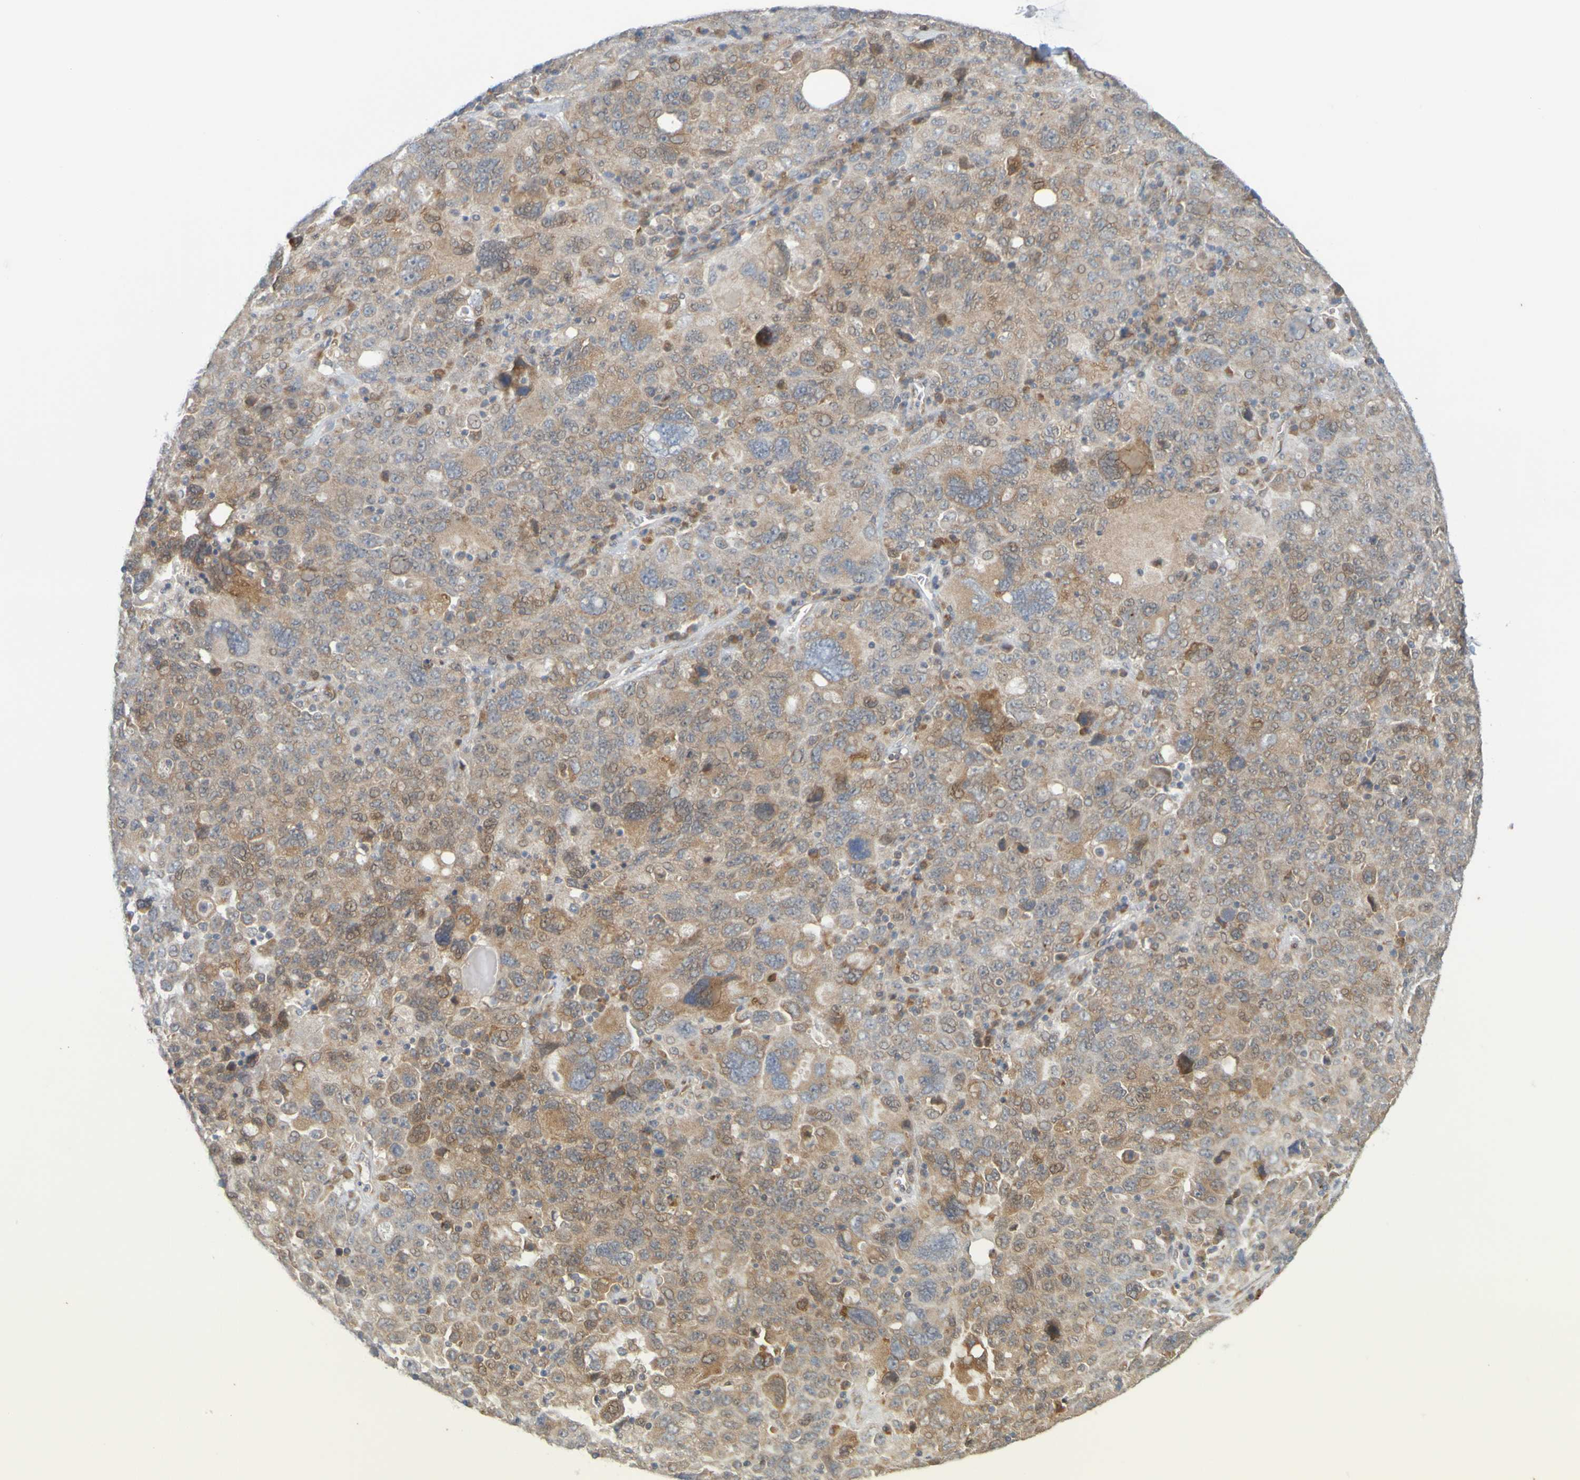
{"staining": {"intensity": "moderate", "quantity": ">75%", "location": "cytoplasmic/membranous"}, "tissue": "ovarian cancer", "cell_type": "Tumor cells", "image_type": "cancer", "snomed": [{"axis": "morphology", "description": "Carcinoma, endometroid"}, {"axis": "topography", "description": "Ovary"}], "caption": "A photomicrograph of ovarian cancer stained for a protein demonstrates moderate cytoplasmic/membranous brown staining in tumor cells. (brown staining indicates protein expression, while blue staining denotes nuclei).", "gene": "MOGS", "patient": {"sex": "female", "age": 62}}